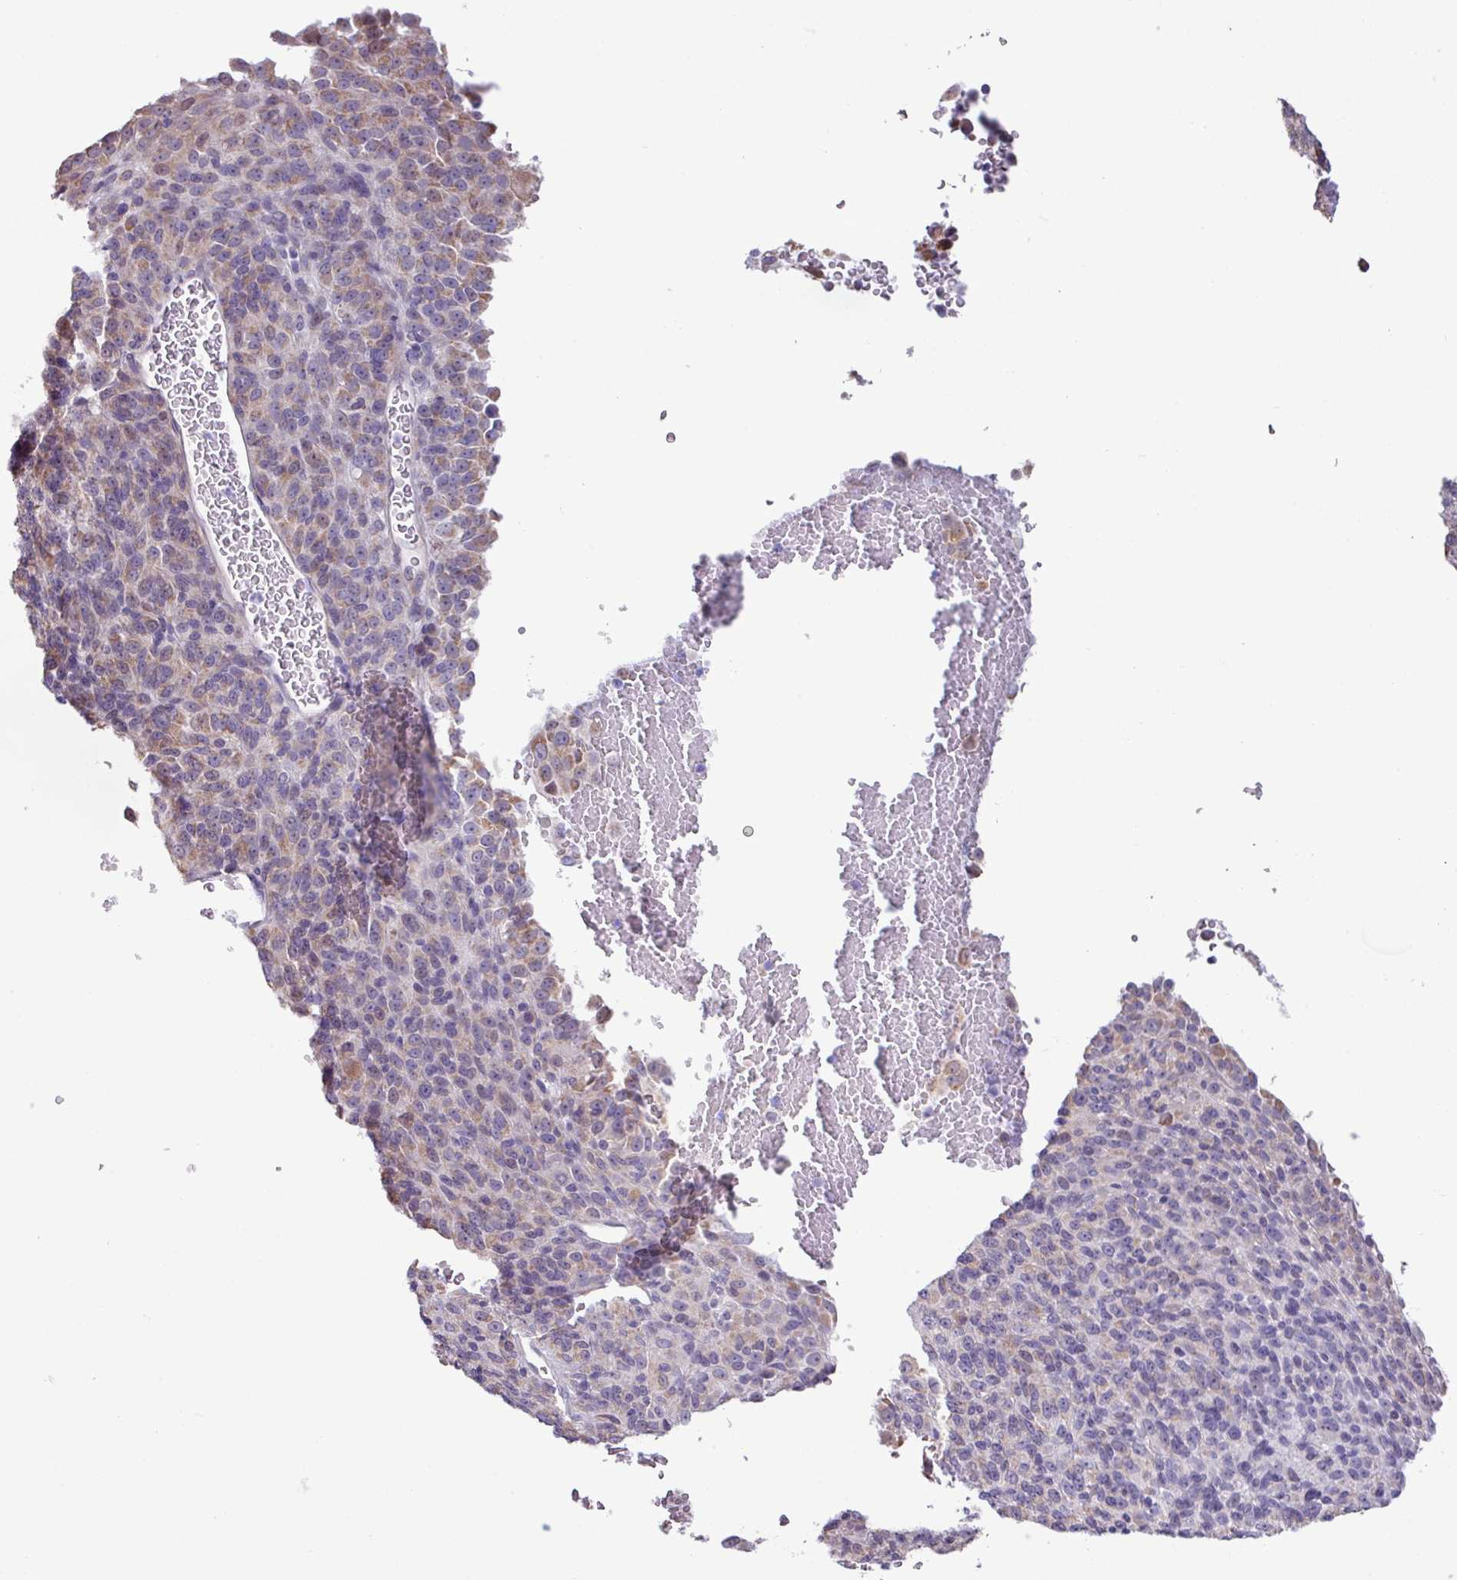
{"staining": {"intensity": "weak", "quantity": "25%-75%", "location": "cytoplasmic/membranous"}, "tissue": "melanoma", "cell_type": "Tumor cells", "image_type": "cancer", "snomed": [{"axis": "morphology", "description": "Malignant melanoma, Metastatic site"}, {"axis": "topography", "description": "Brain"}], "caption": "This is an image of immunohistochemistry (IHC) staining of malignant melanoma (metastatic site), which shows weak expression in the cytoplasmic/membranous of tumor cells.", "gene": "IRGC", "patient": {"sex": "female", "age": 56}}